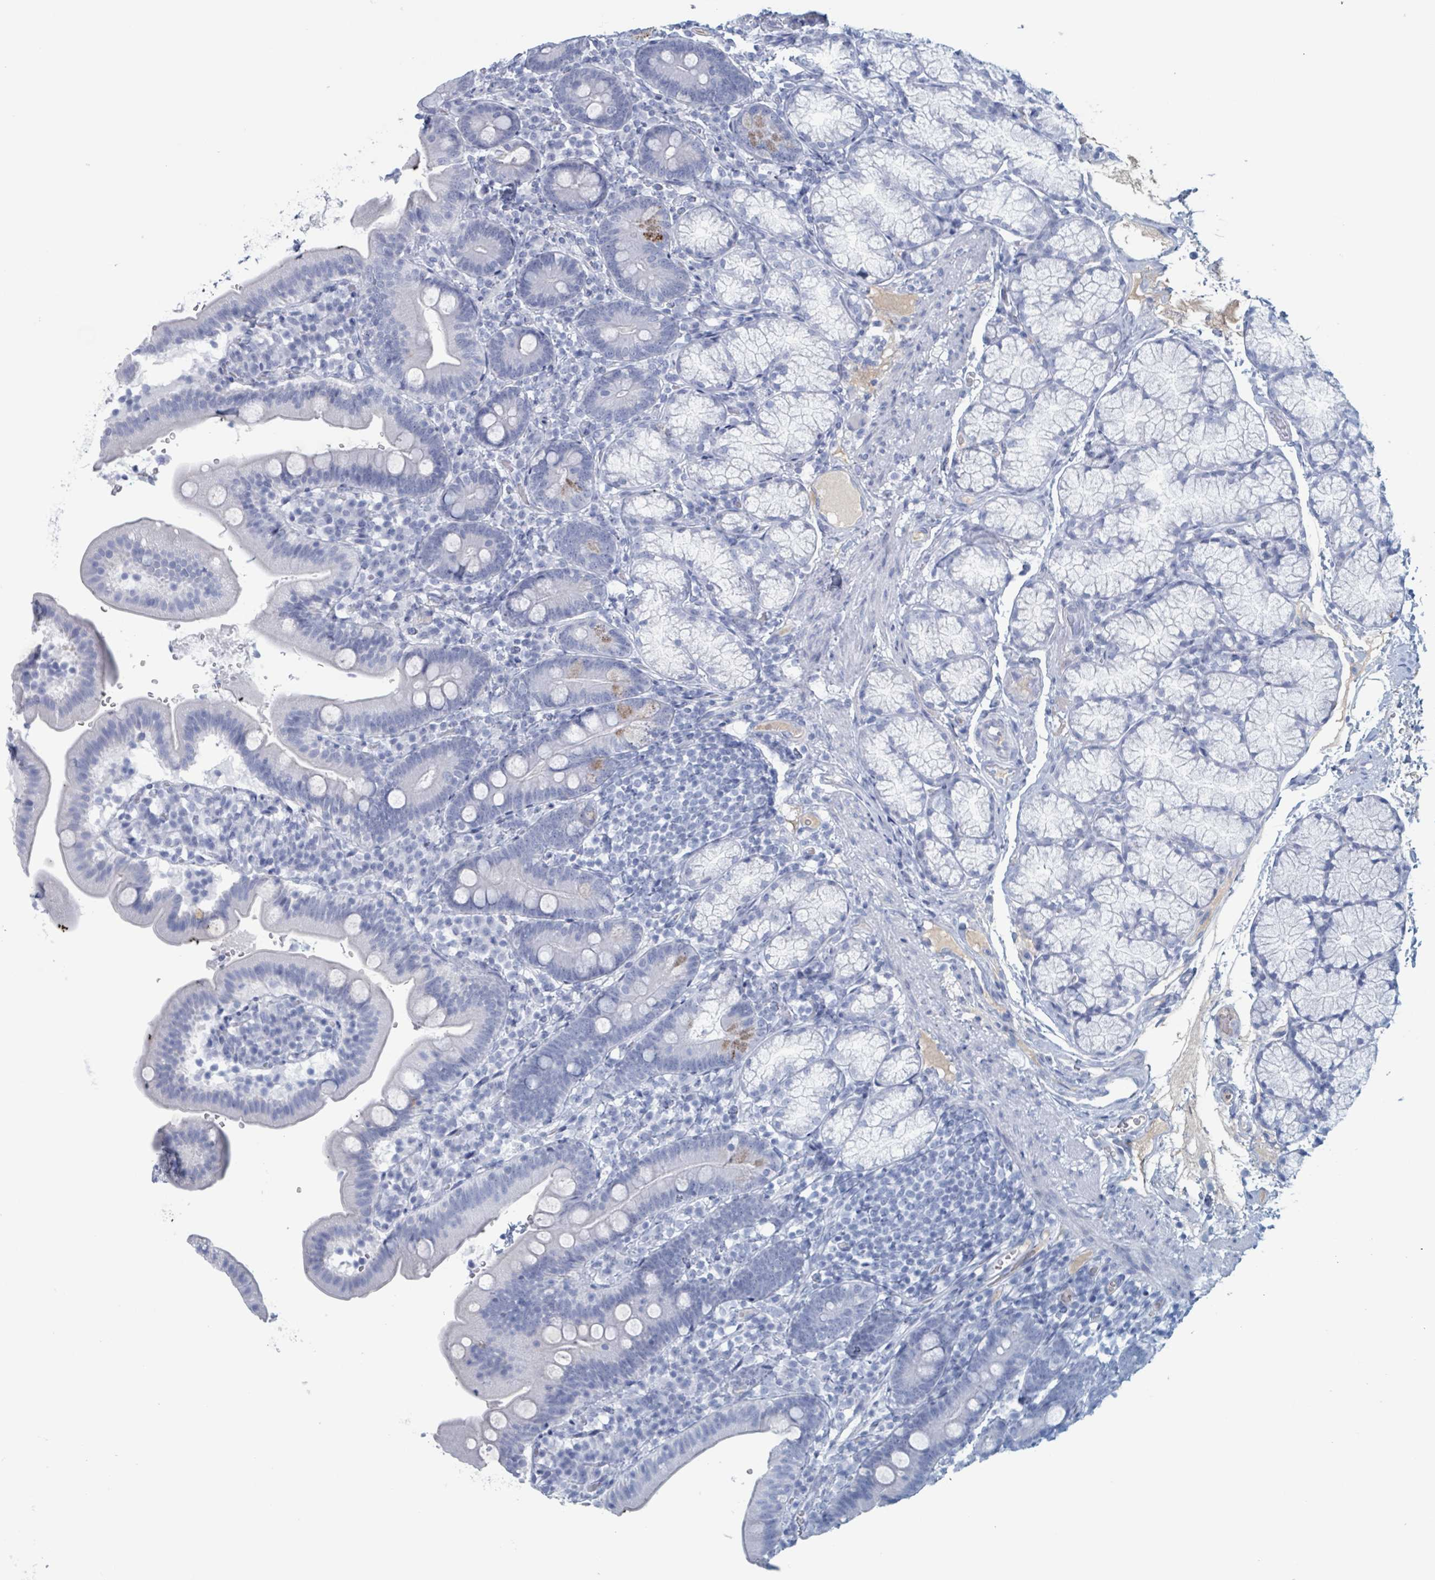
{"staining": {"intensity": "negative", "quantity": "none", "location": "none"}, "tissue": "duodenum", "cell_type": "Glandular cells", "image_type": "normal", "snomed": [{"axis": "morphology", "description": "Normal tissue, NOS"}, {"axis": "topography", "description": "Duodenum"}], "caption": "A micrograph of human duodenum is negative for staining in glandular cells. (Immunohistochemistry, brightfield microscopy, high magnification).", "gene": "KLK4", "patient": {"sex": "female", "age": 67}}